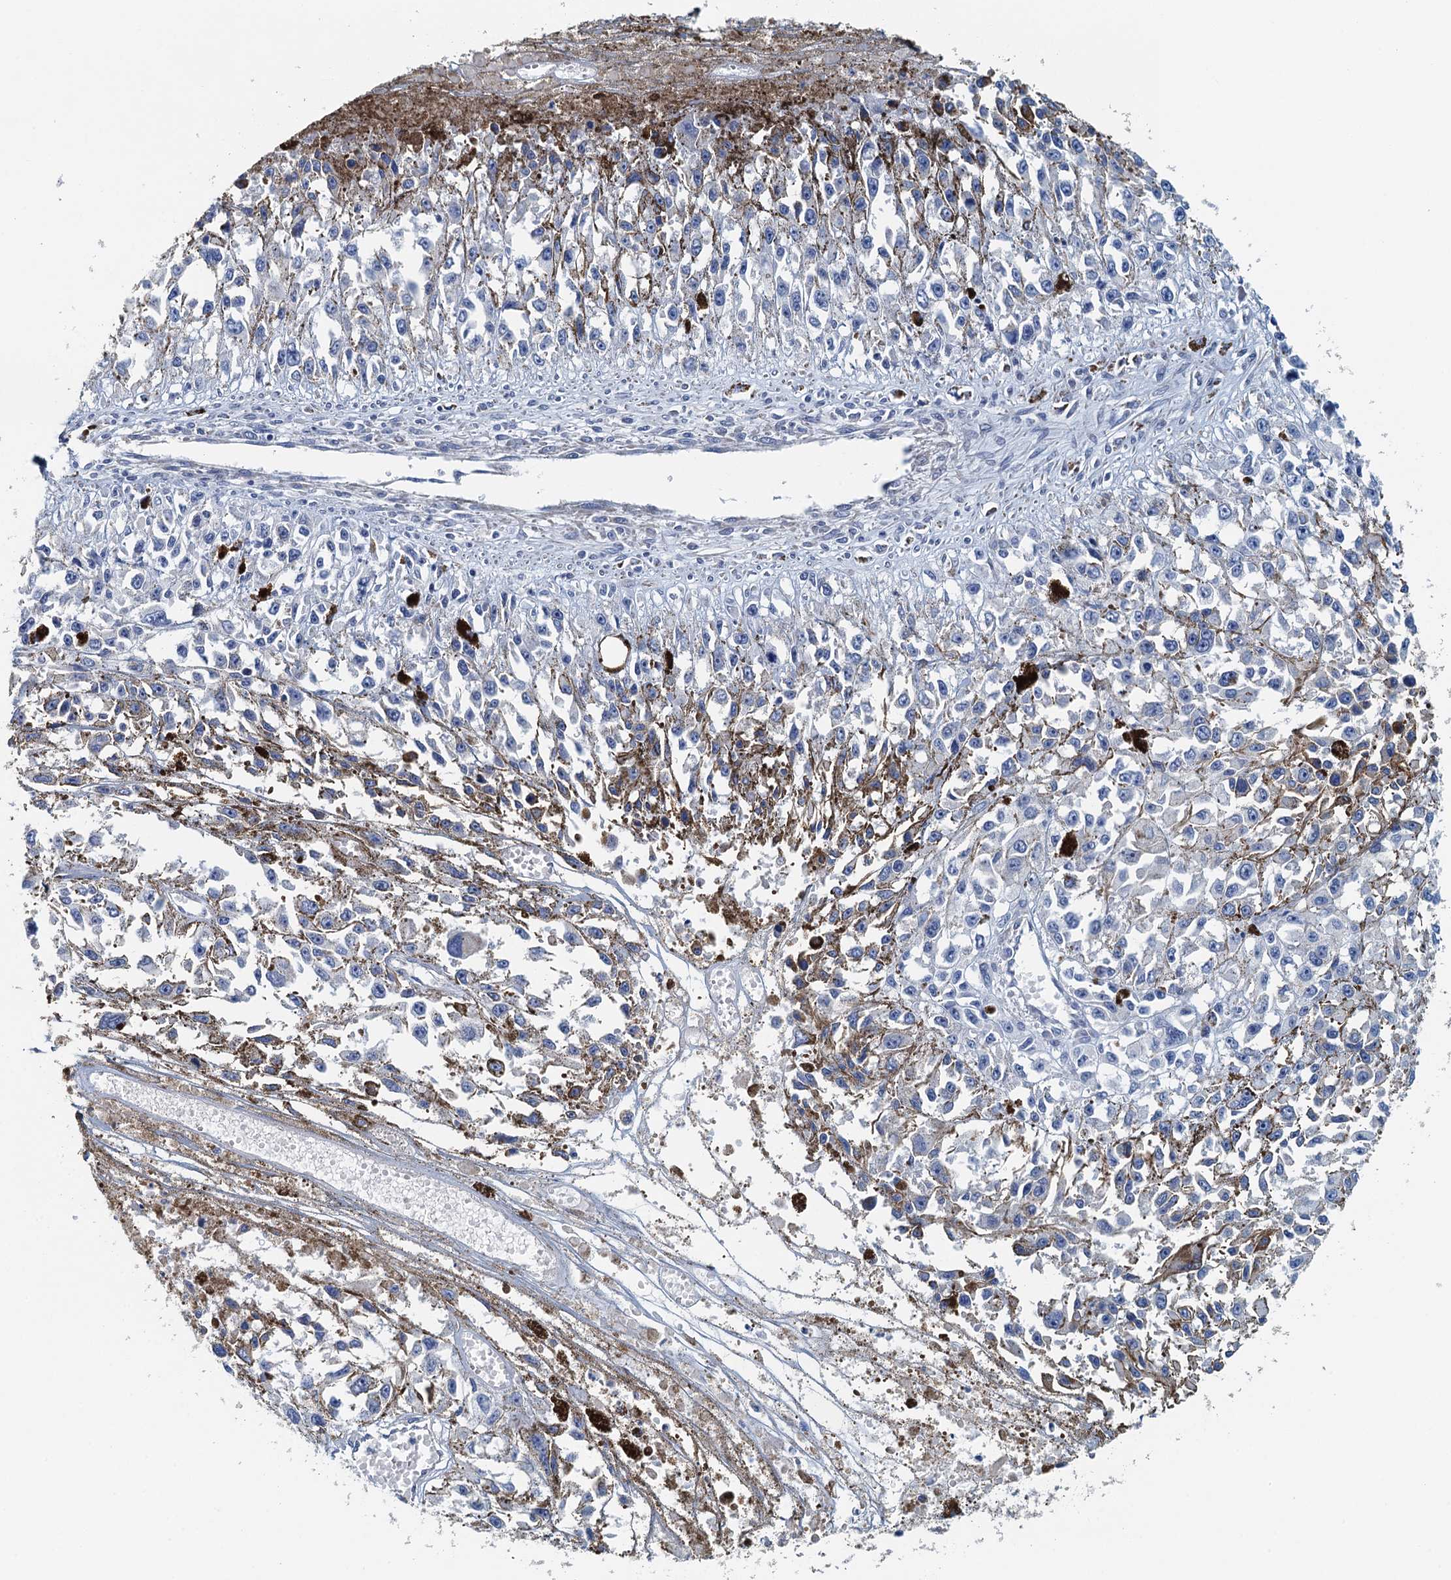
{"staining": {"intensity": "negative", "quantity": "none", "location": "none"}, "tissue": "melanoma", "cell_type": "Tumor cells", "image_type": "cancer", "snomed": [{"axis": "morphology", "description": "Malignant melanoma, Metastatic site"}, {"axis": "topography", "description": "Lymph node"}], "caption": "Tumor cells show no significant protein staining in melanoma.", "gene": "PPP1R14D", "patient": {"sex": "male", "age": 59}}